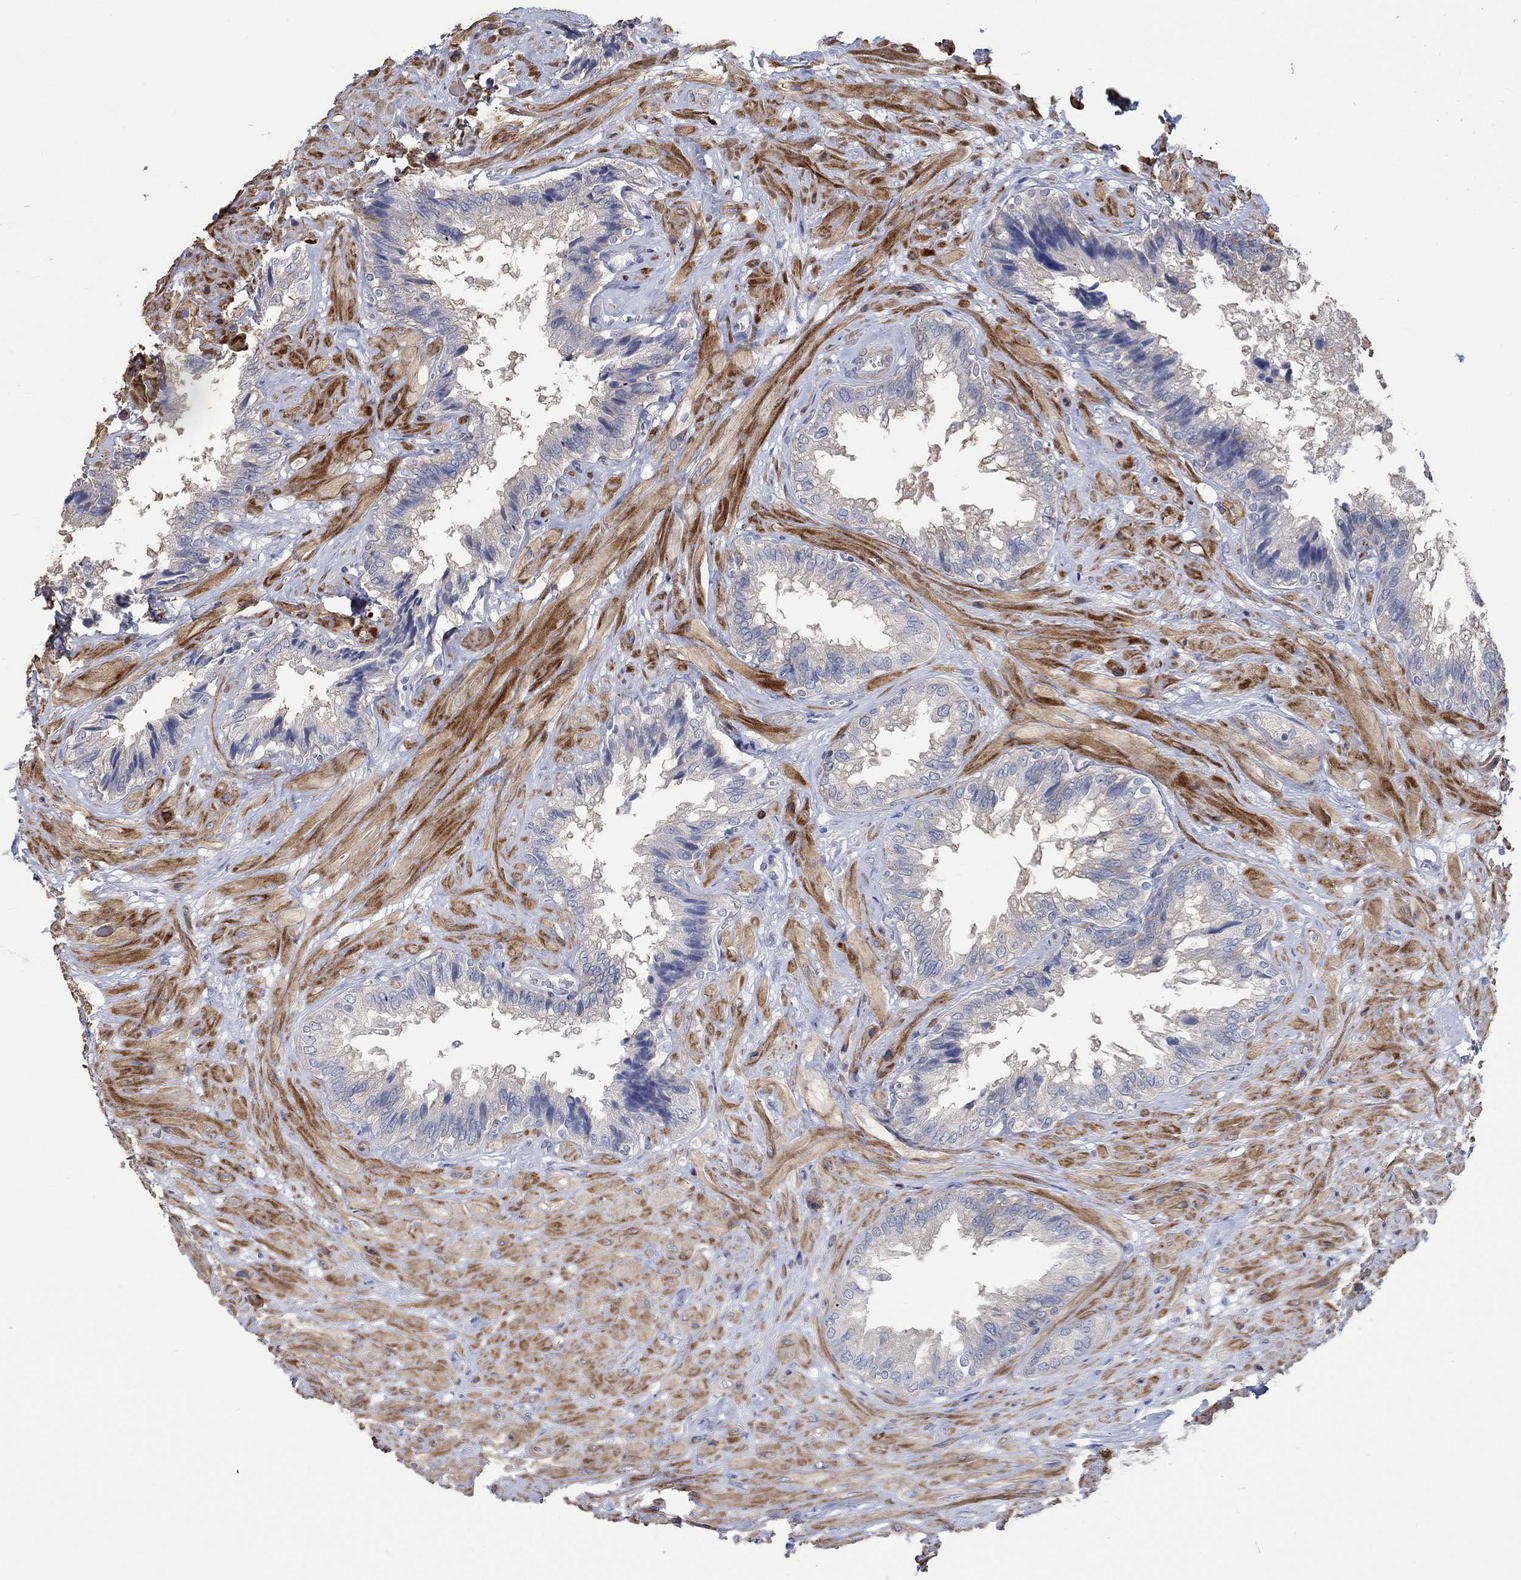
{"staining": {"intensity": "strong", "quantity": "<25%", "location": "cytoplasmic/membranous"}, "tissue": "seminal vesicle", "cell_type": "Glandular cells", "image_type": "normal", "snomed": [{"axis": "morphology", "description": "Normal tissue, NOS"}, {"axis": "topography", "description": "Seminal veicle"}], "caption": "Approximately <25% of glandular cells in normal seminal vesicle exhibit strong cytoplasmic/membranous protein positivity as visualized by brown immunohistochemical staining.", "gene": "TNFAIP8L3", "patient": {"sex": "male", "age": 67}}